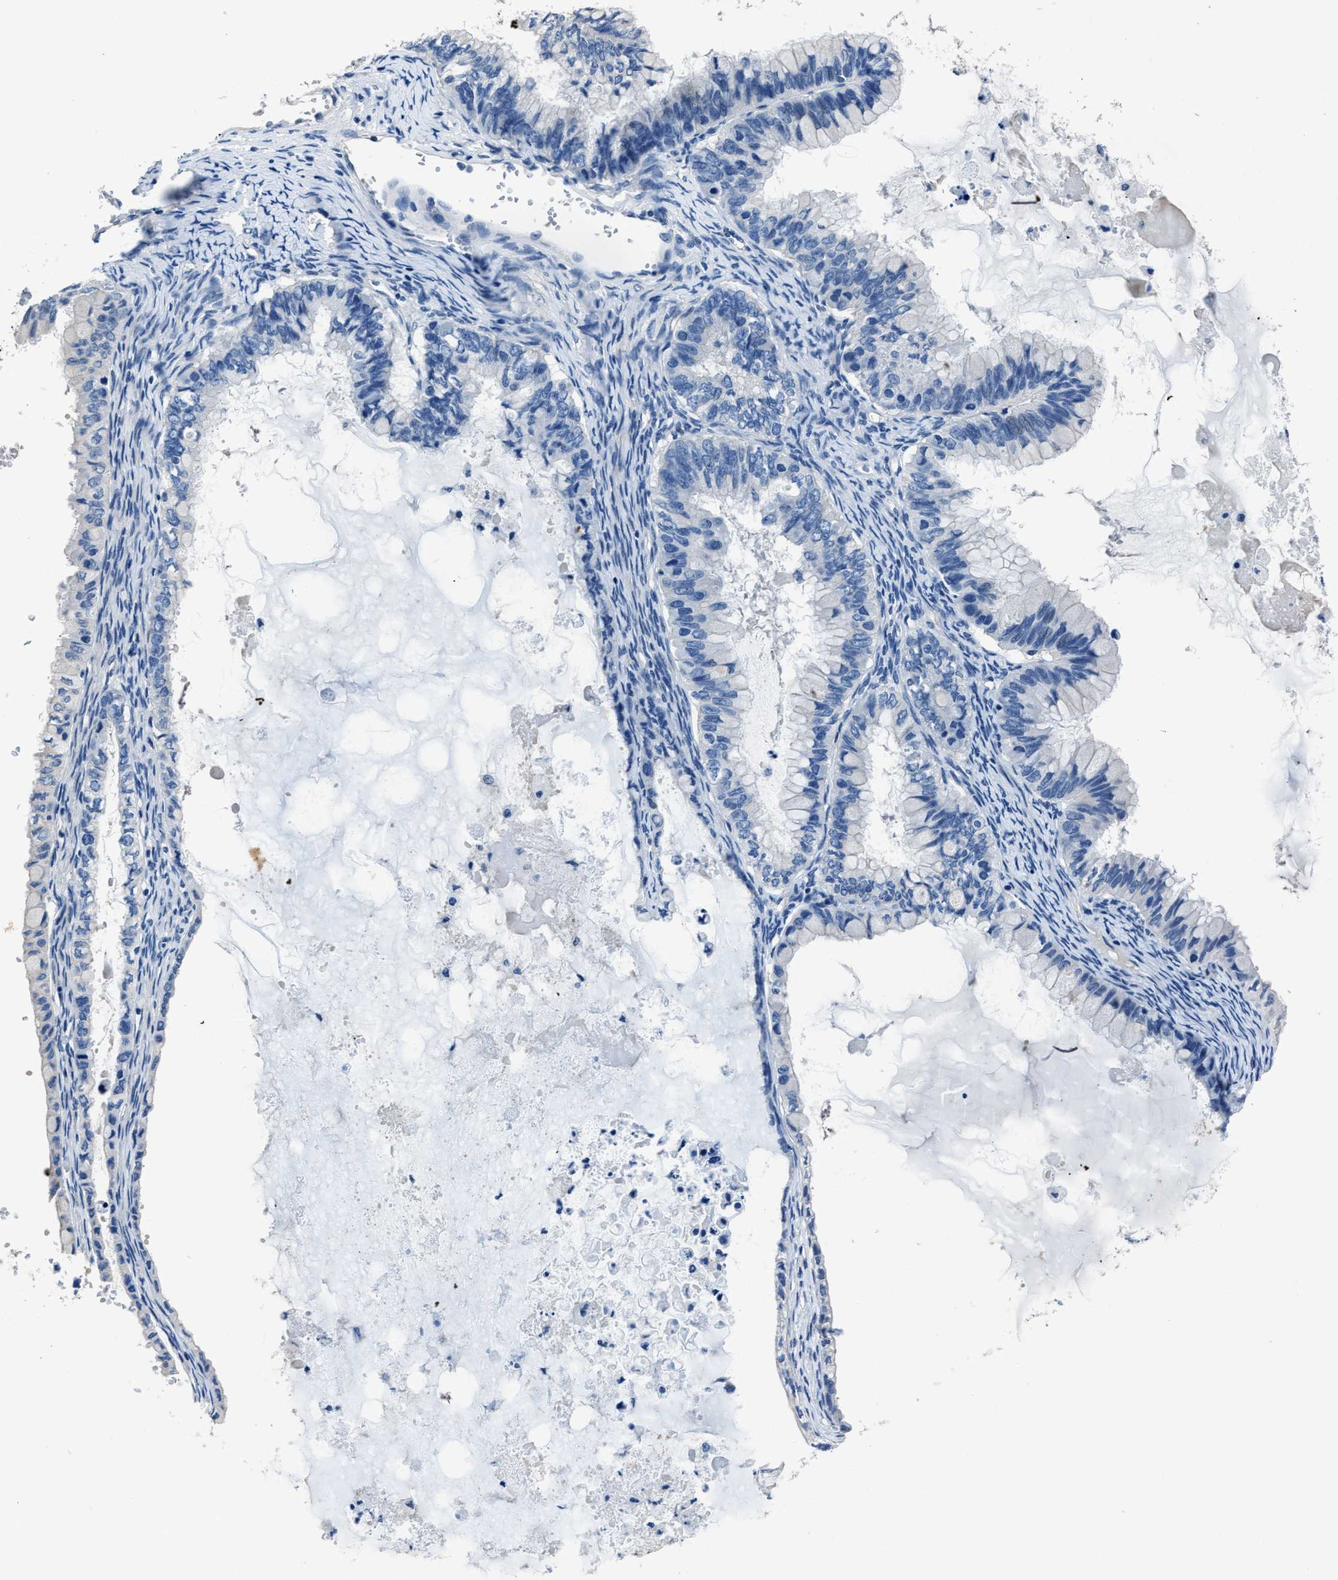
{"staining": {"intensity": "negative", "quantity": "none", "location": "none"}, "tissue": "ovarian cancer", "cell_type": "Tumor cells", "image_type": "cancer", "snomed": [{"axis": "morphology", "description": "Cystadenocarcinoma, mucinous, NOS"}, {"axis": "topography", "description": "Ovary"}], "caption": "Tumor cells show no significant protein positivity in mucinous cystadenocarcinoma (ovarian).", "gene": "NACAD", "patient": {"sex": "female", "age": 80}}